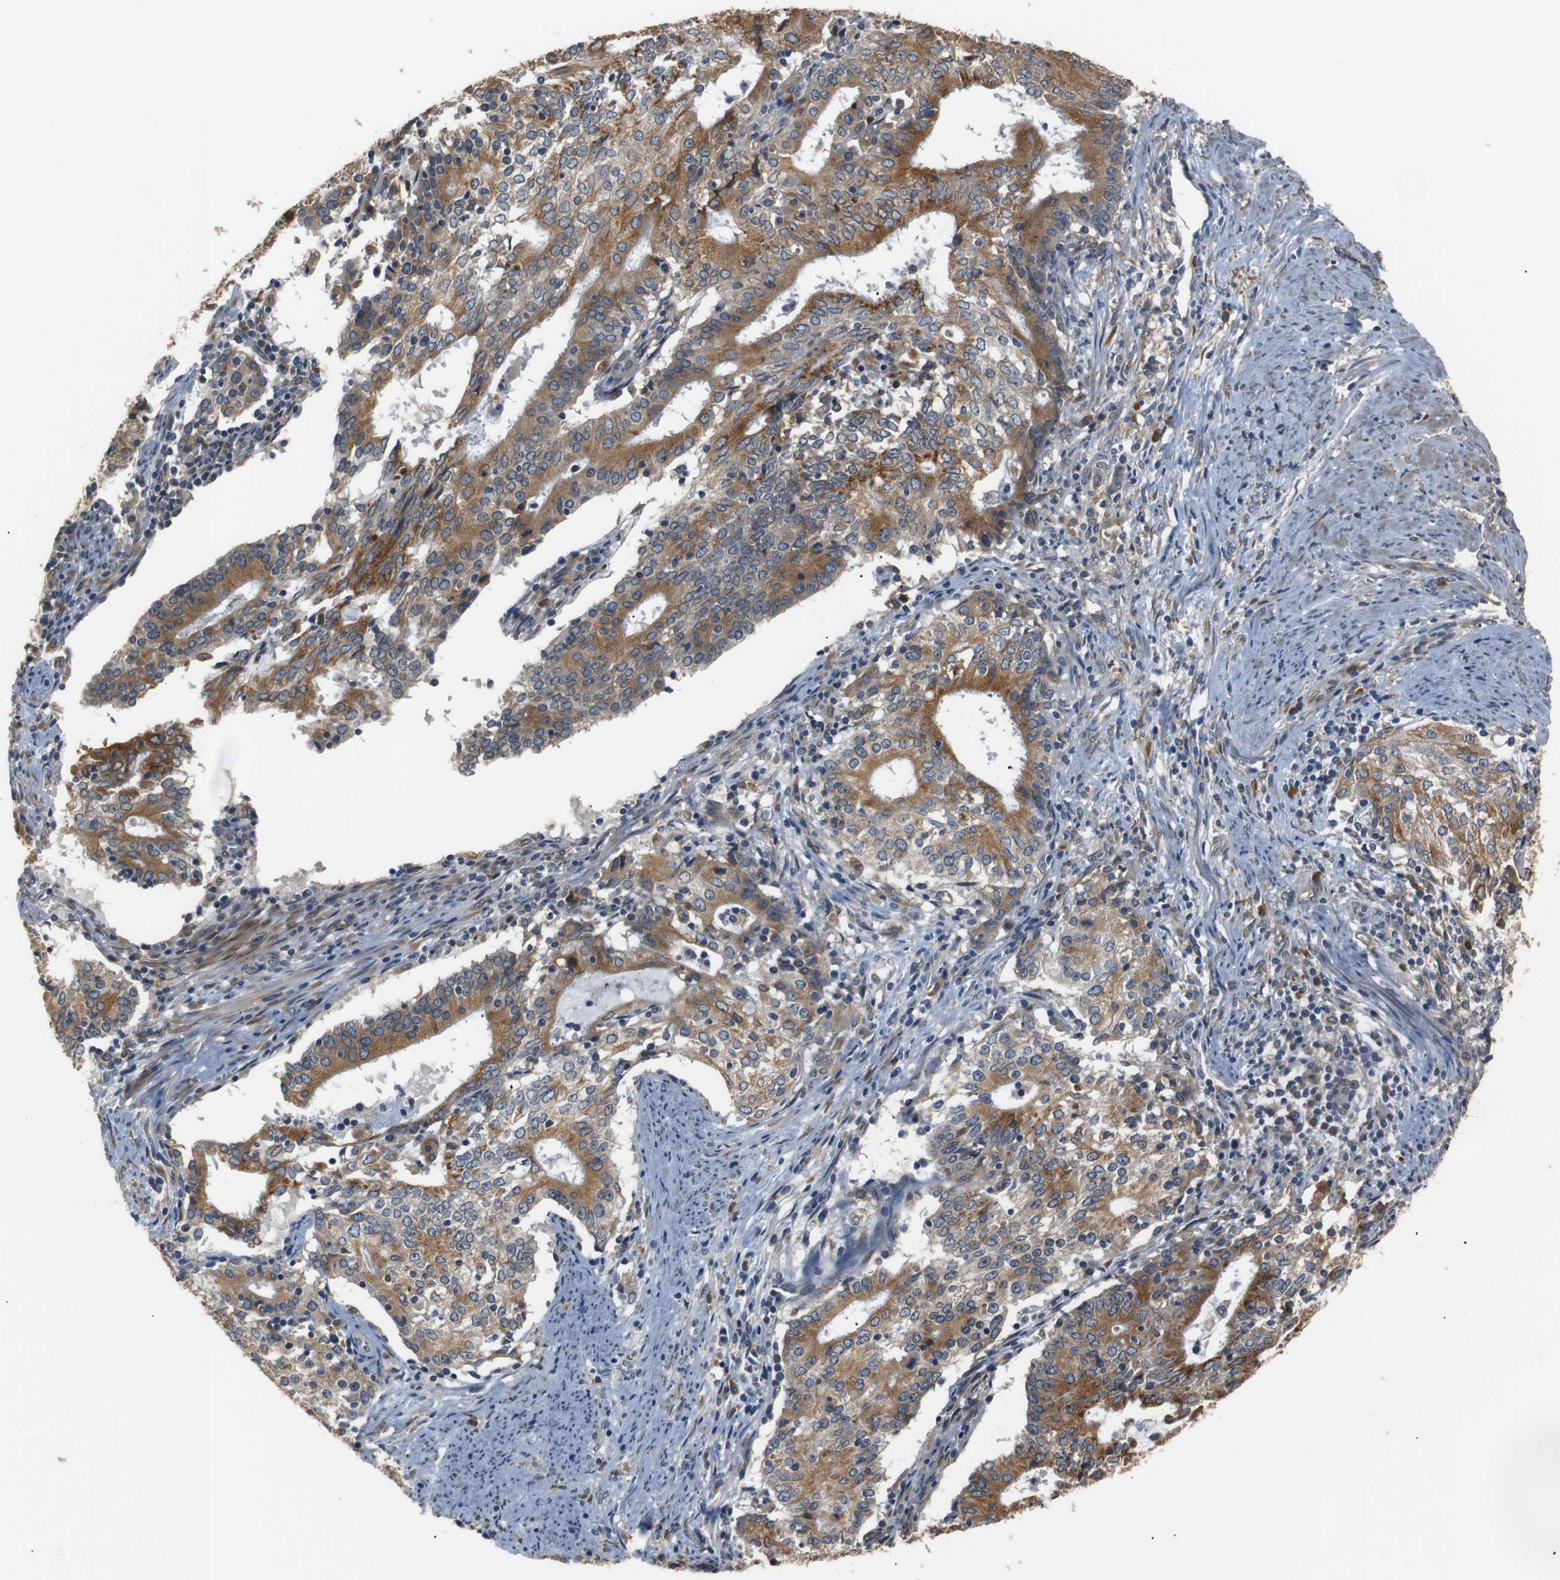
{"staining": {"intensity": "moderate", "quantity": ">75%", "location": "cytoplasmic/membranous"}, "tissue": "cervical cancer", "cell_type": "Tumor cells", "image_type": "cancer", "snomed": [{"axis": "morphology", "description": "Adenocarcinoma, NOS"}, {"axis": "topography", "description": "Cervix"}], "caption": "The micrograph reveals immunohistochemical staining of cervical cancer (adenocarcinoma). There is moderate cytoplasmic/membranous expression is present in about >75% of tumor cells.", "gene": "TMED2", "patient": {"sex": "female", "age": 44}}